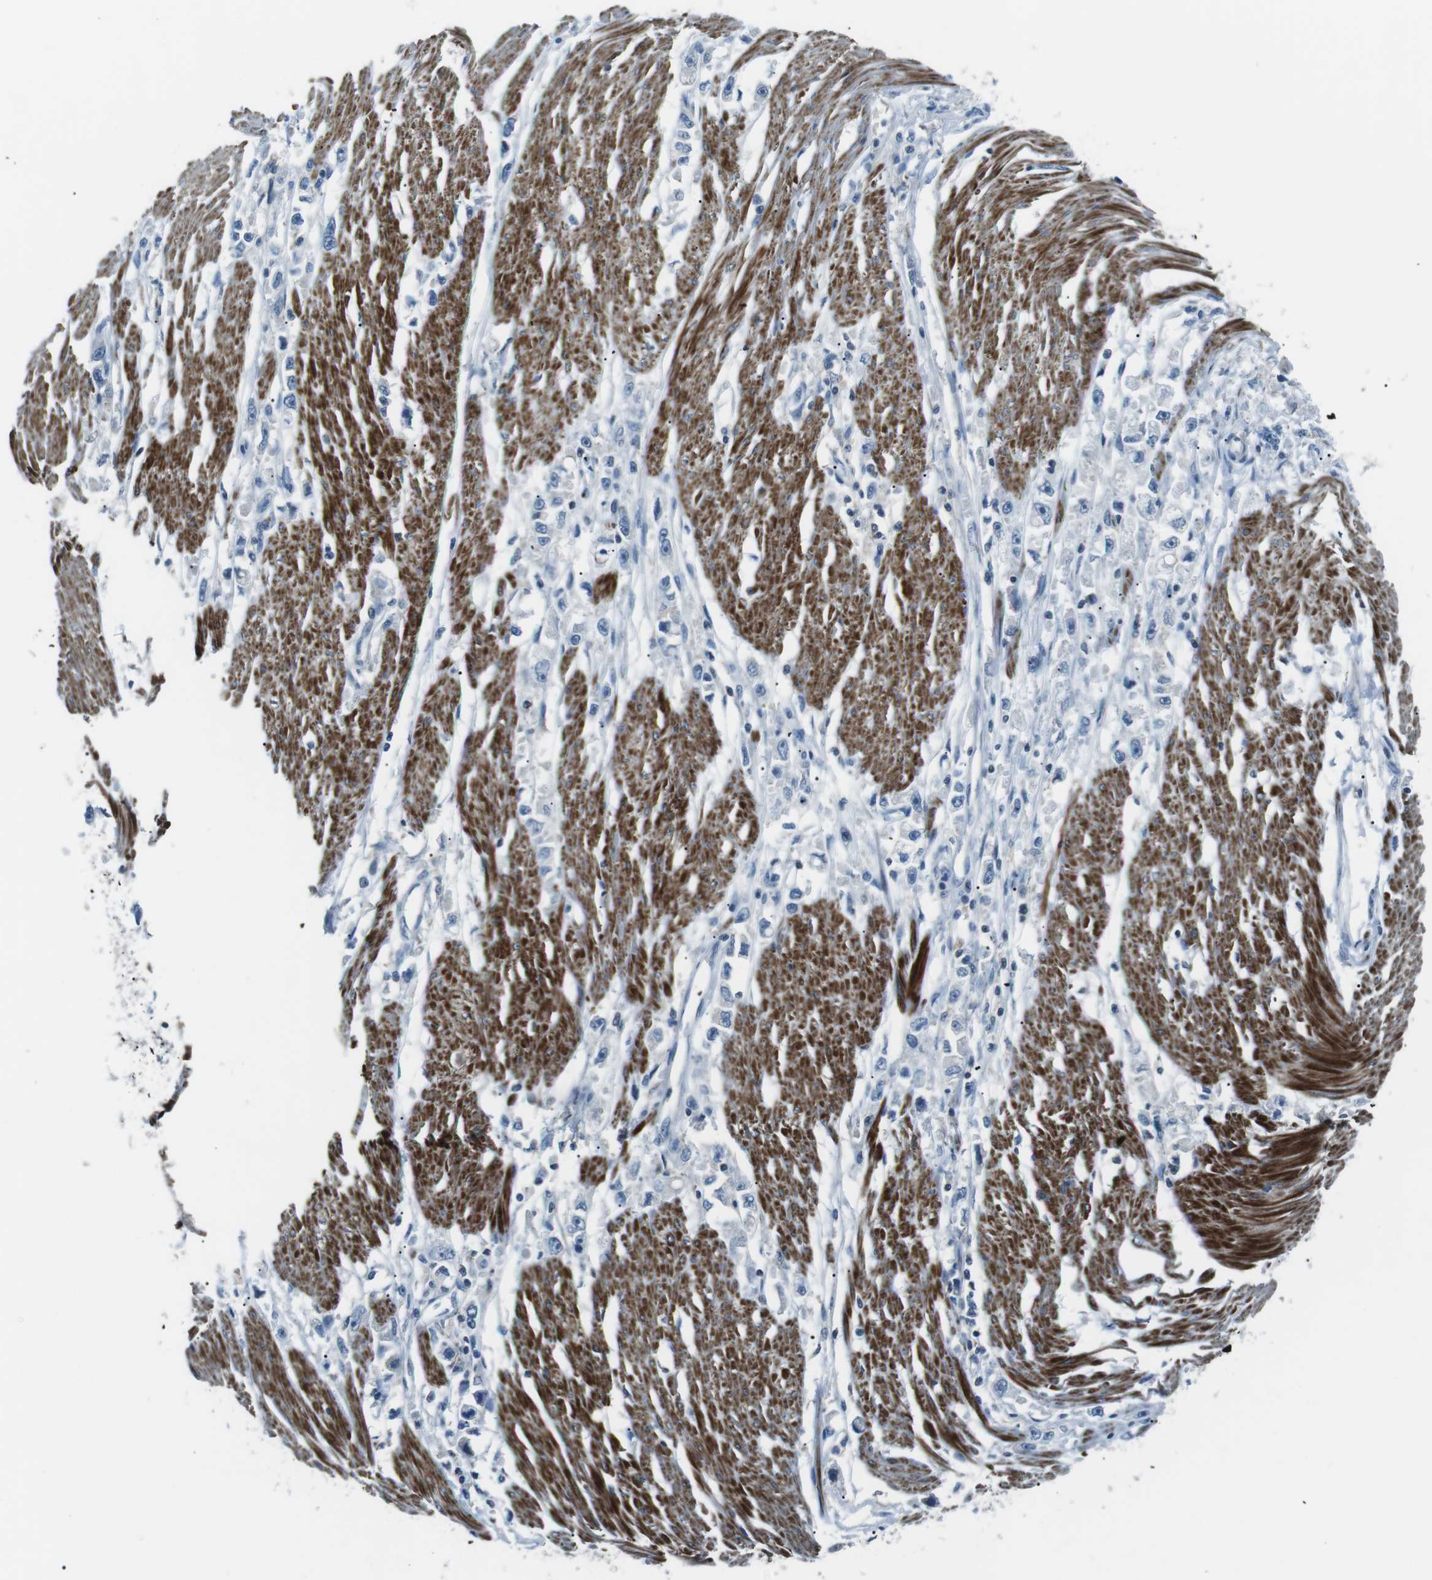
{"staining": {"intensity": "negative", "quantity": "none", "location": "none"}, "tissue": "stomach cancer", "cell_type": "Tumor cells", "image_type": "cancer", "snomed": [{"axis": "morphology", "description": "Adenocarcinoma, NOS"}, {"axis": "topography", "description": "Stomach"}], "caption": "The IHC histopathology image has no significant expression in tumor cells of adenocarcinoma (stomach) tissue. (Brightfield microscopy of DAB (3,3'-diaminobenzidine) immunohistochemistry (IHC) at high magnification).", "gene": "ARVCF", "patient": {"sex": "female", "age": 59}}